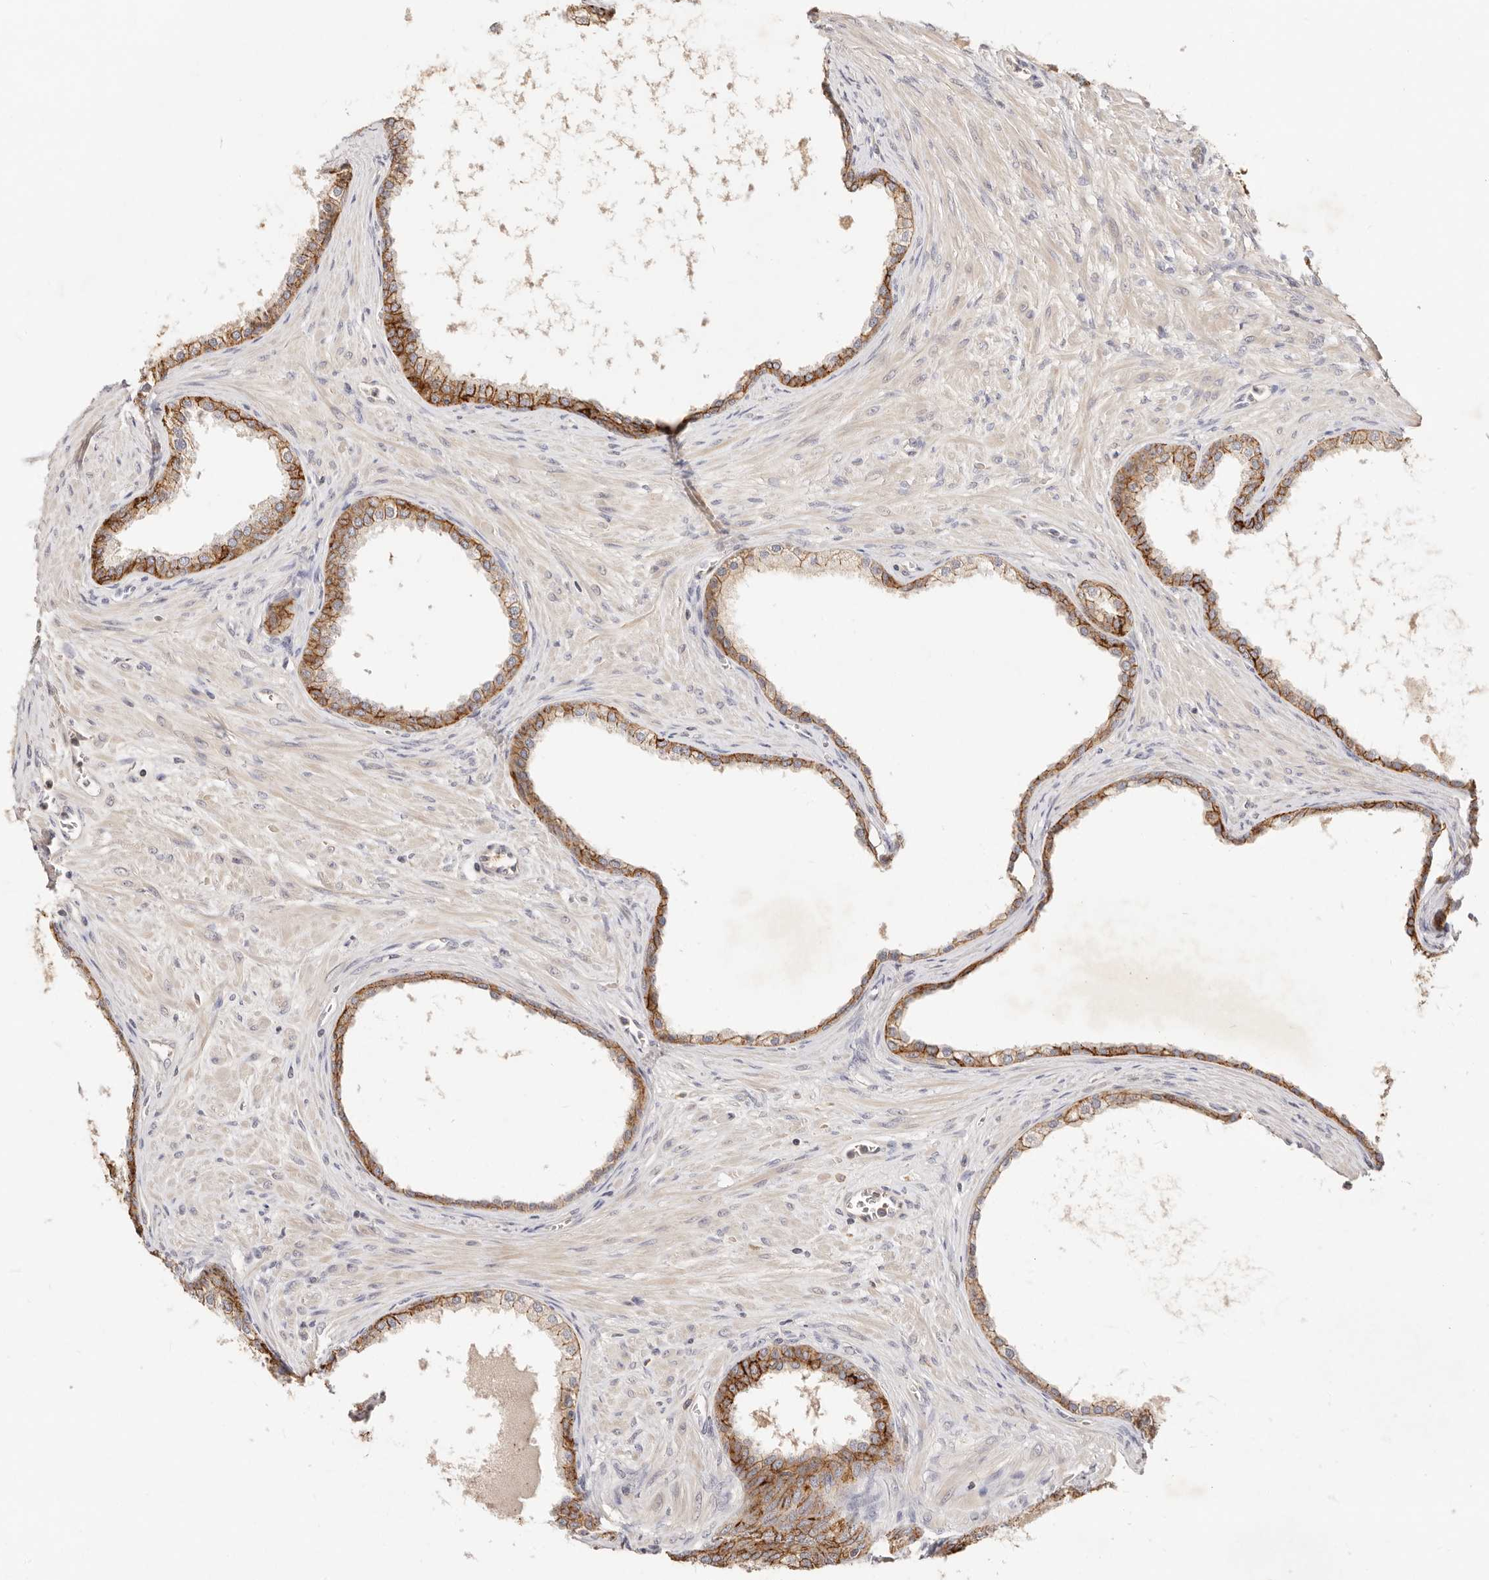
{"staining": {"intensity": "moderate", "quantity": ">75%", "location": "cytoplasmic/membranous"}, "tissue": "prostate cancer", "cell_type": "Tumor cells", "image_type": "cancer", "snomed": [{"axis": "morphology", "description": "Normal tissue, NOS"}, {"axis": "morphology", "description": "Adenocarcinoma, Low grade"}, {"axis": "topography", "description": "Prostate"}, {"axis": "topography", "description": "Peripheral nerve tissue"}], "caption": "Human low-grade adenocarcinoma (prostate) stained for a protein (brown) exhibits moderate cytoplasmic/membranous positive expression in about >75% of tumor cells.", "gene": "CXADR", "patient": {"sex": "male", "age": 71}}